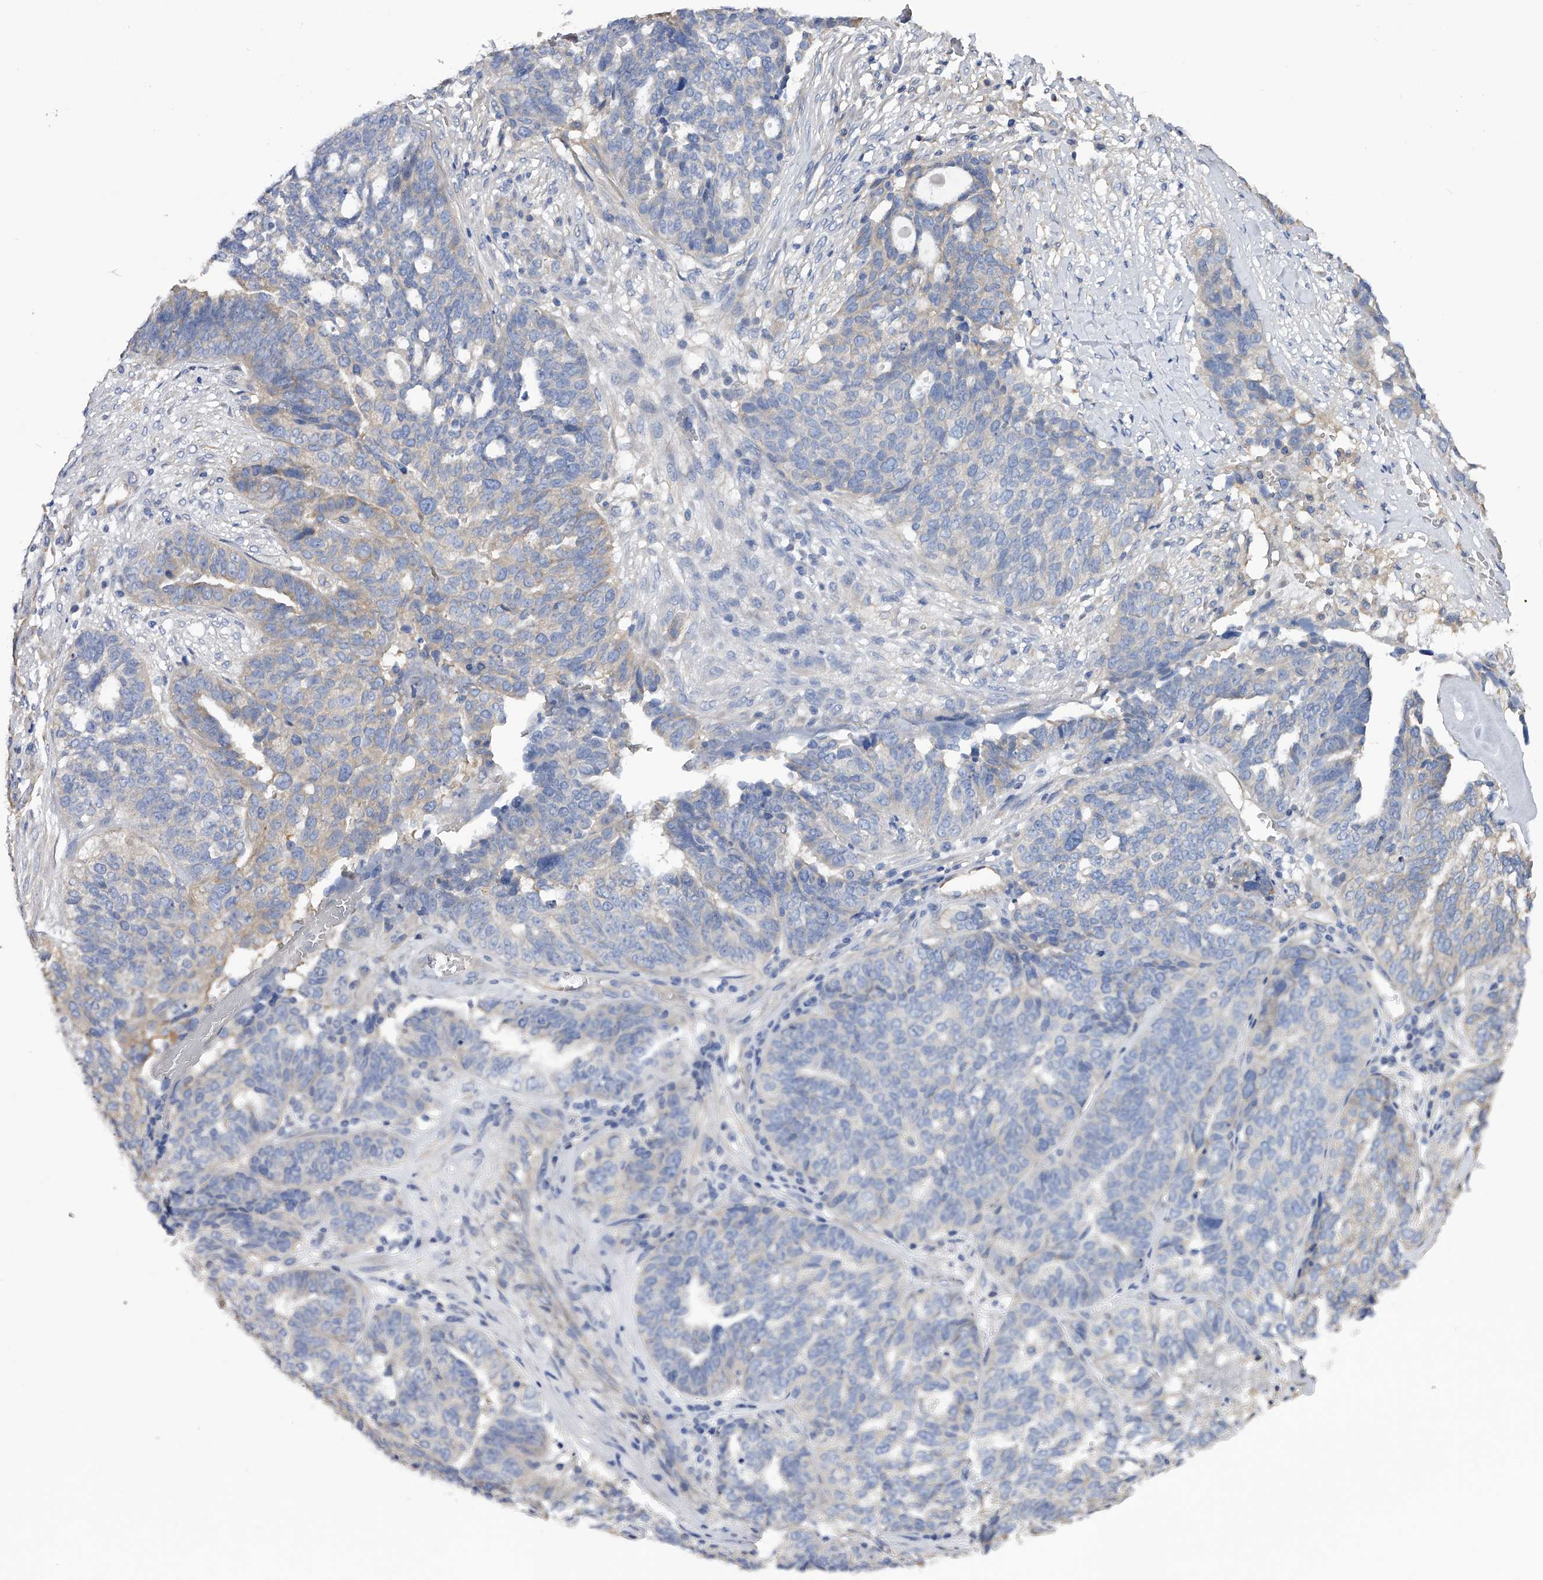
{"staining": {"intensity": "negative", "quantity": "none", "location": "none"}, "tissue": "ovarian cancer", "cell_type": "Tumor cells", "image_type": "cancer", "snomed": [{"axis": "morphology", "description": "Cystadenocarcinoma, serous, NOS"}, {"axis": "topography", "description": "Ovary"}], "caption": "This is an immunohistochemistry photomicrograph of human serous cystadenocarcinoma (ovarian). There is no staining in tumor cells.", "gene": "RWDD2A", "patient": {"sex": "female", "age": 59}}